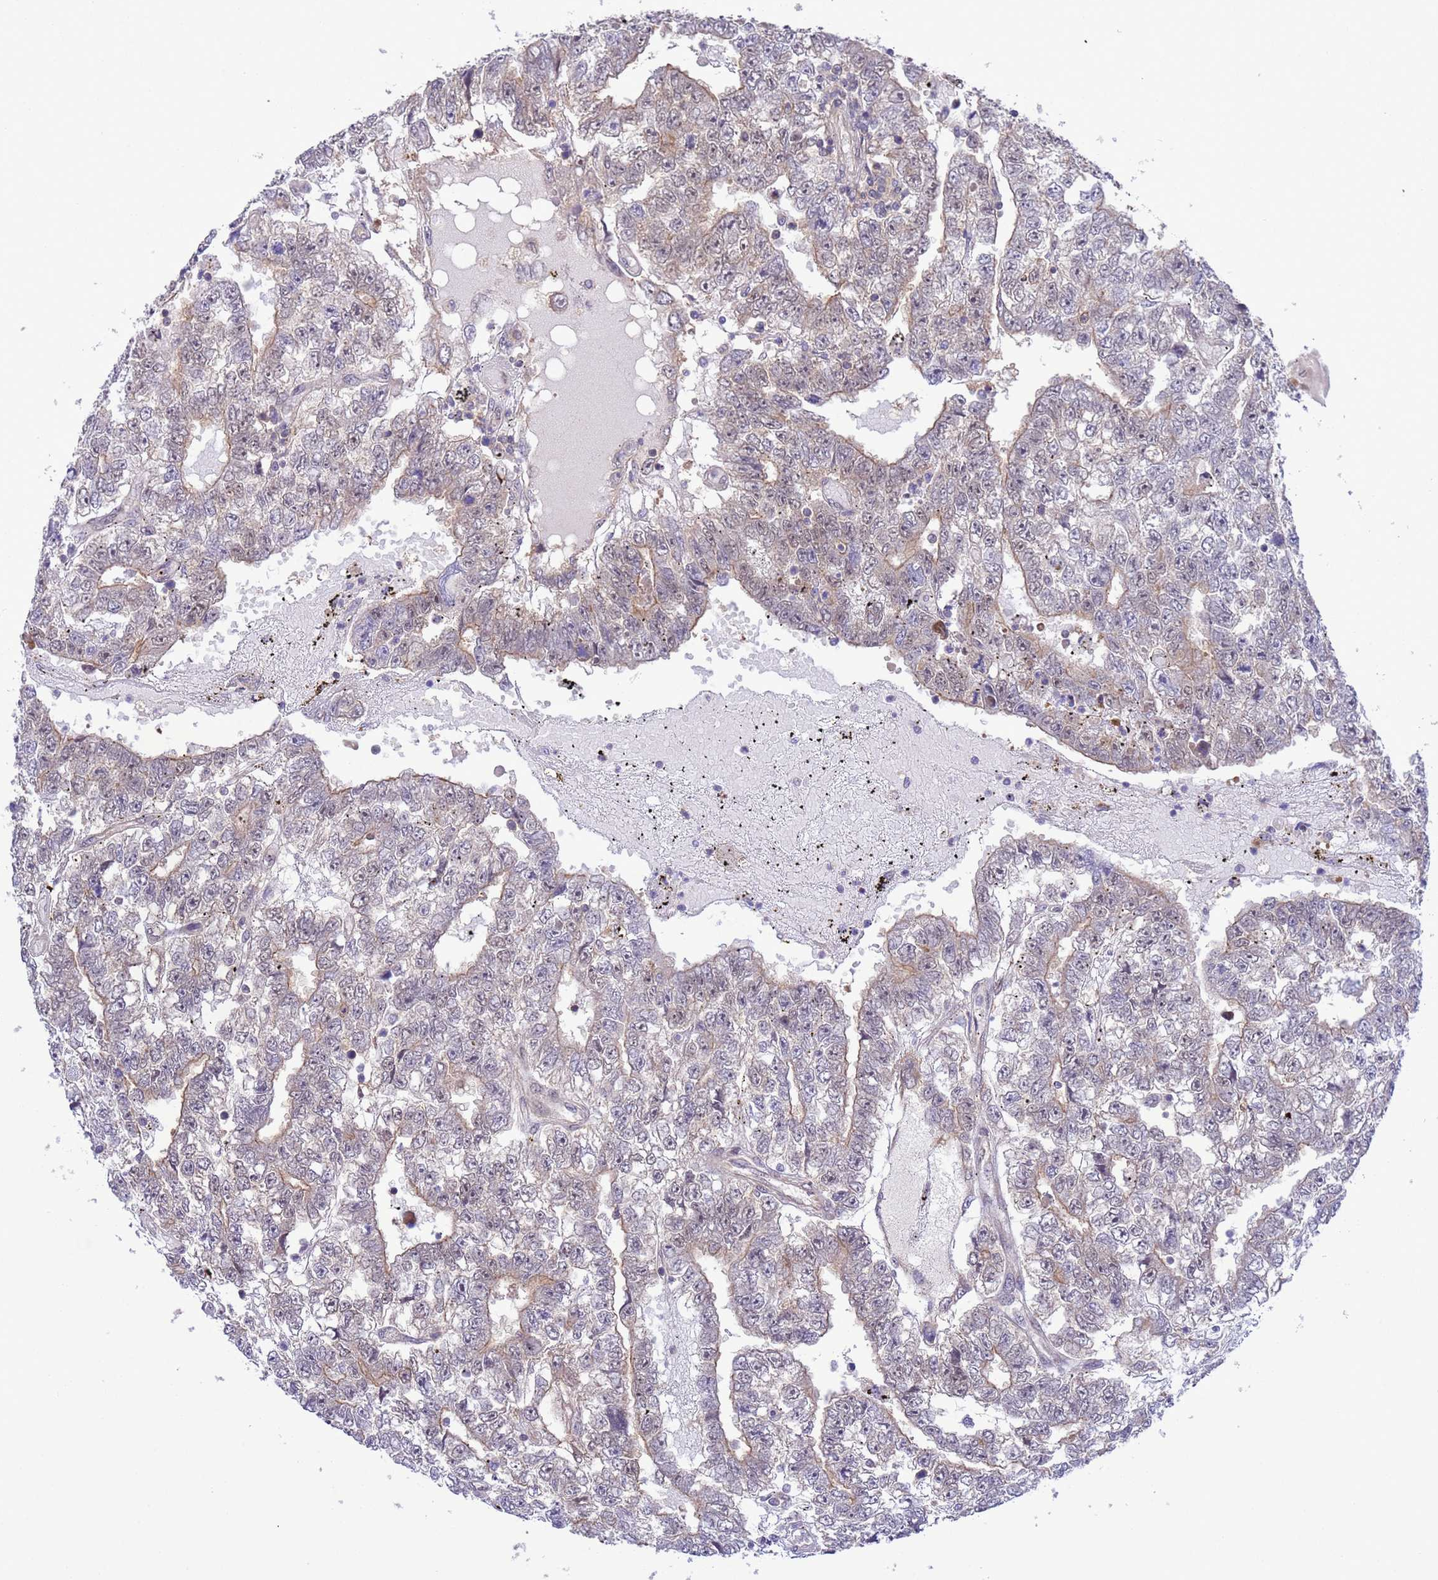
{"staining": {"intensity": "weak", "quantity": "<25%", "location": "cytoplasmic/membranous"}, "tissue": "testis cancer", "cell_type": "Tumor cells", "image_type": "cancer", "snomed": [{"axis": "morphology", "description": "Carcinoma, Embryonal, NOS"}, {"axis": "topography", "description": "Testis"}], "caption": "This is an immunohistochemistry (IHC) photomicrograph of human embryonal carcinoma (testis). There is no expression in tumor cells.", "gene": "ZNF461", "patient": {"sex": "male", "age": 25}}